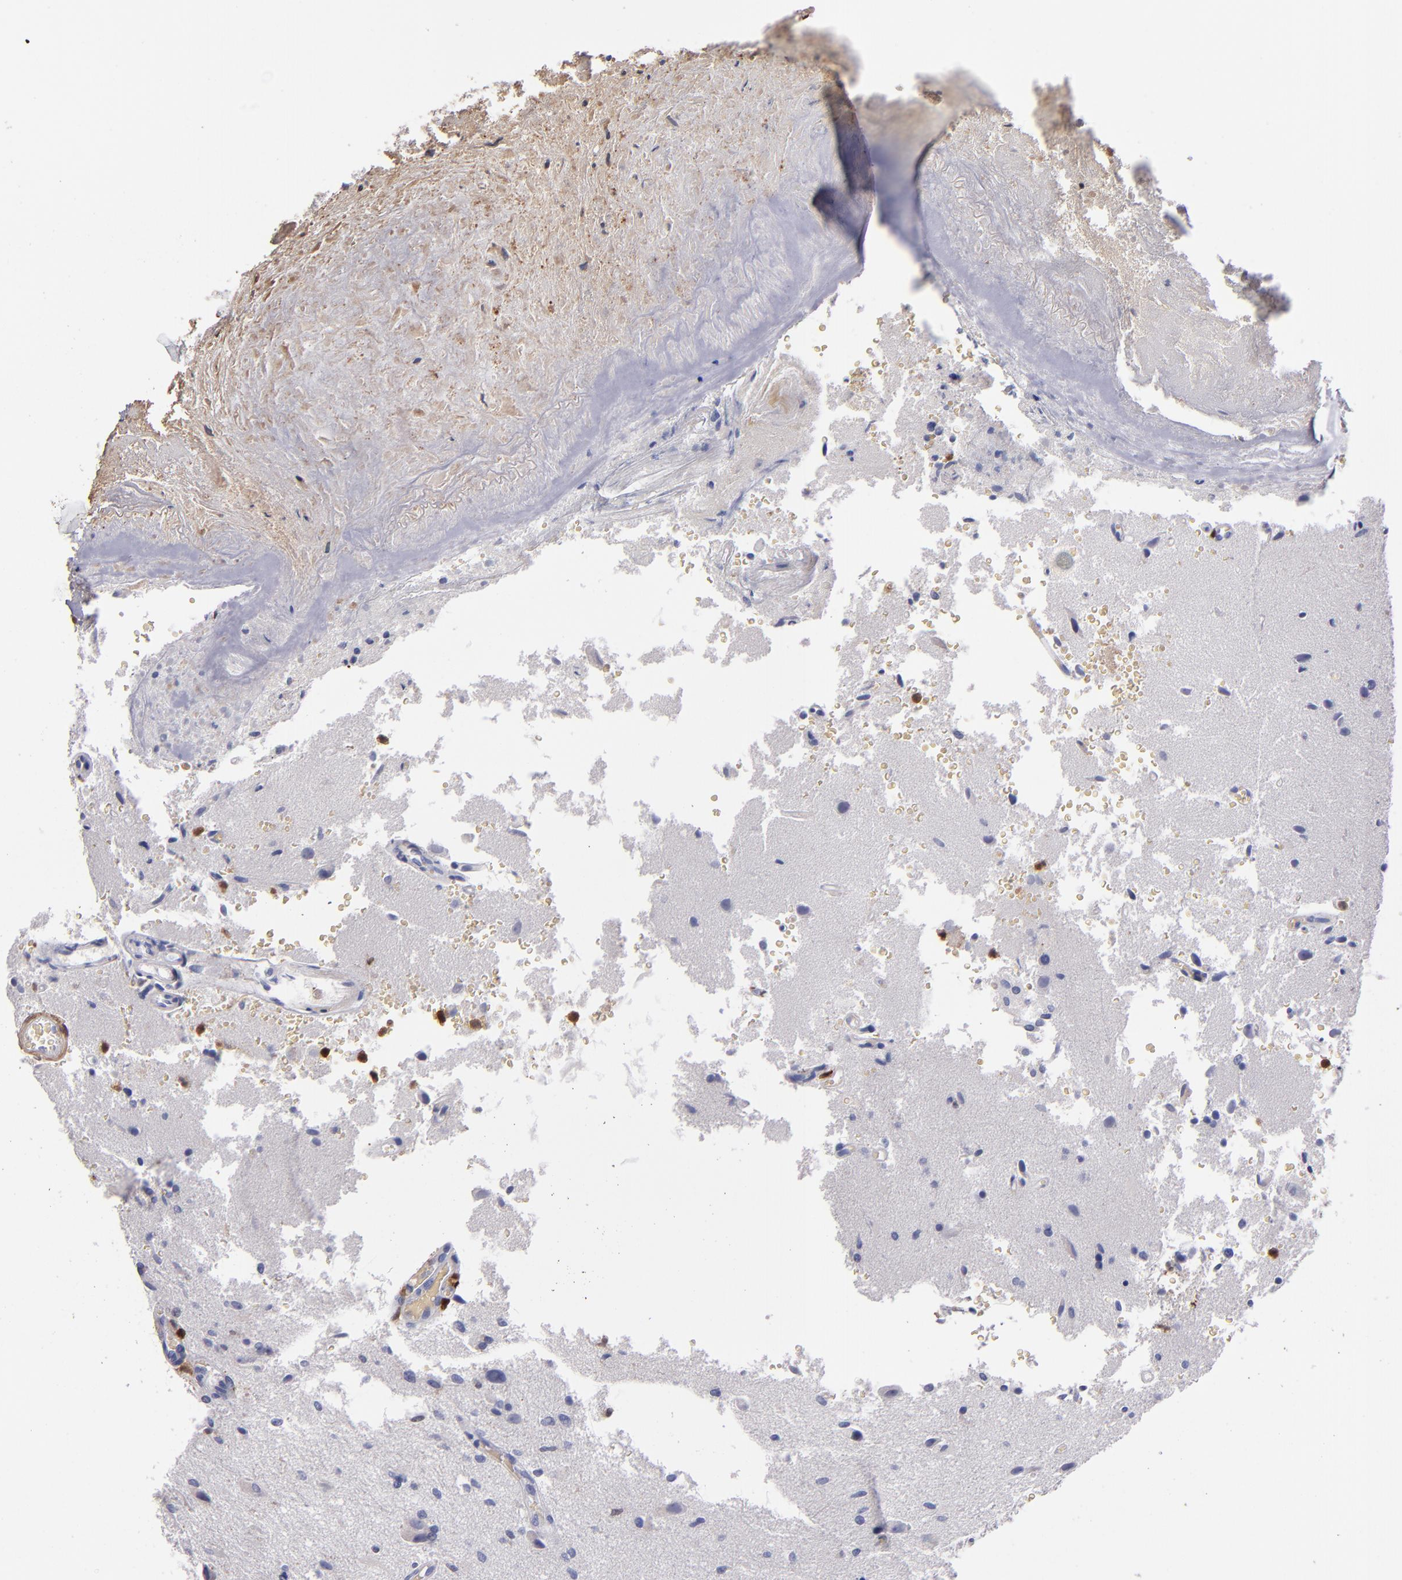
{"staining": {"intensity": "moderate", "quantity": "<25%", "location": "cytoplasmic/membranous,nuclear"}, "tissue": "glioma", "cell_type": "Tumor cells", "image_type": "cancer", "snomed": [{"axis": "morphology", "description": "Normal tissue, NOS"}, {"axis": "morphology", "description": "Glioma, malignant, High grade"}, {"axis": "topography", "description": "Cerebral cortex"}], "caption": "About <25% of tumor cells in high-grade glioma (malignant) display moderate cytoplasmic/membranous and nuclear protein positivity as visualized by brown immunohistochemical staining.", "gene": "S100A4", "patient": {"sex": "male", "age": 75}}